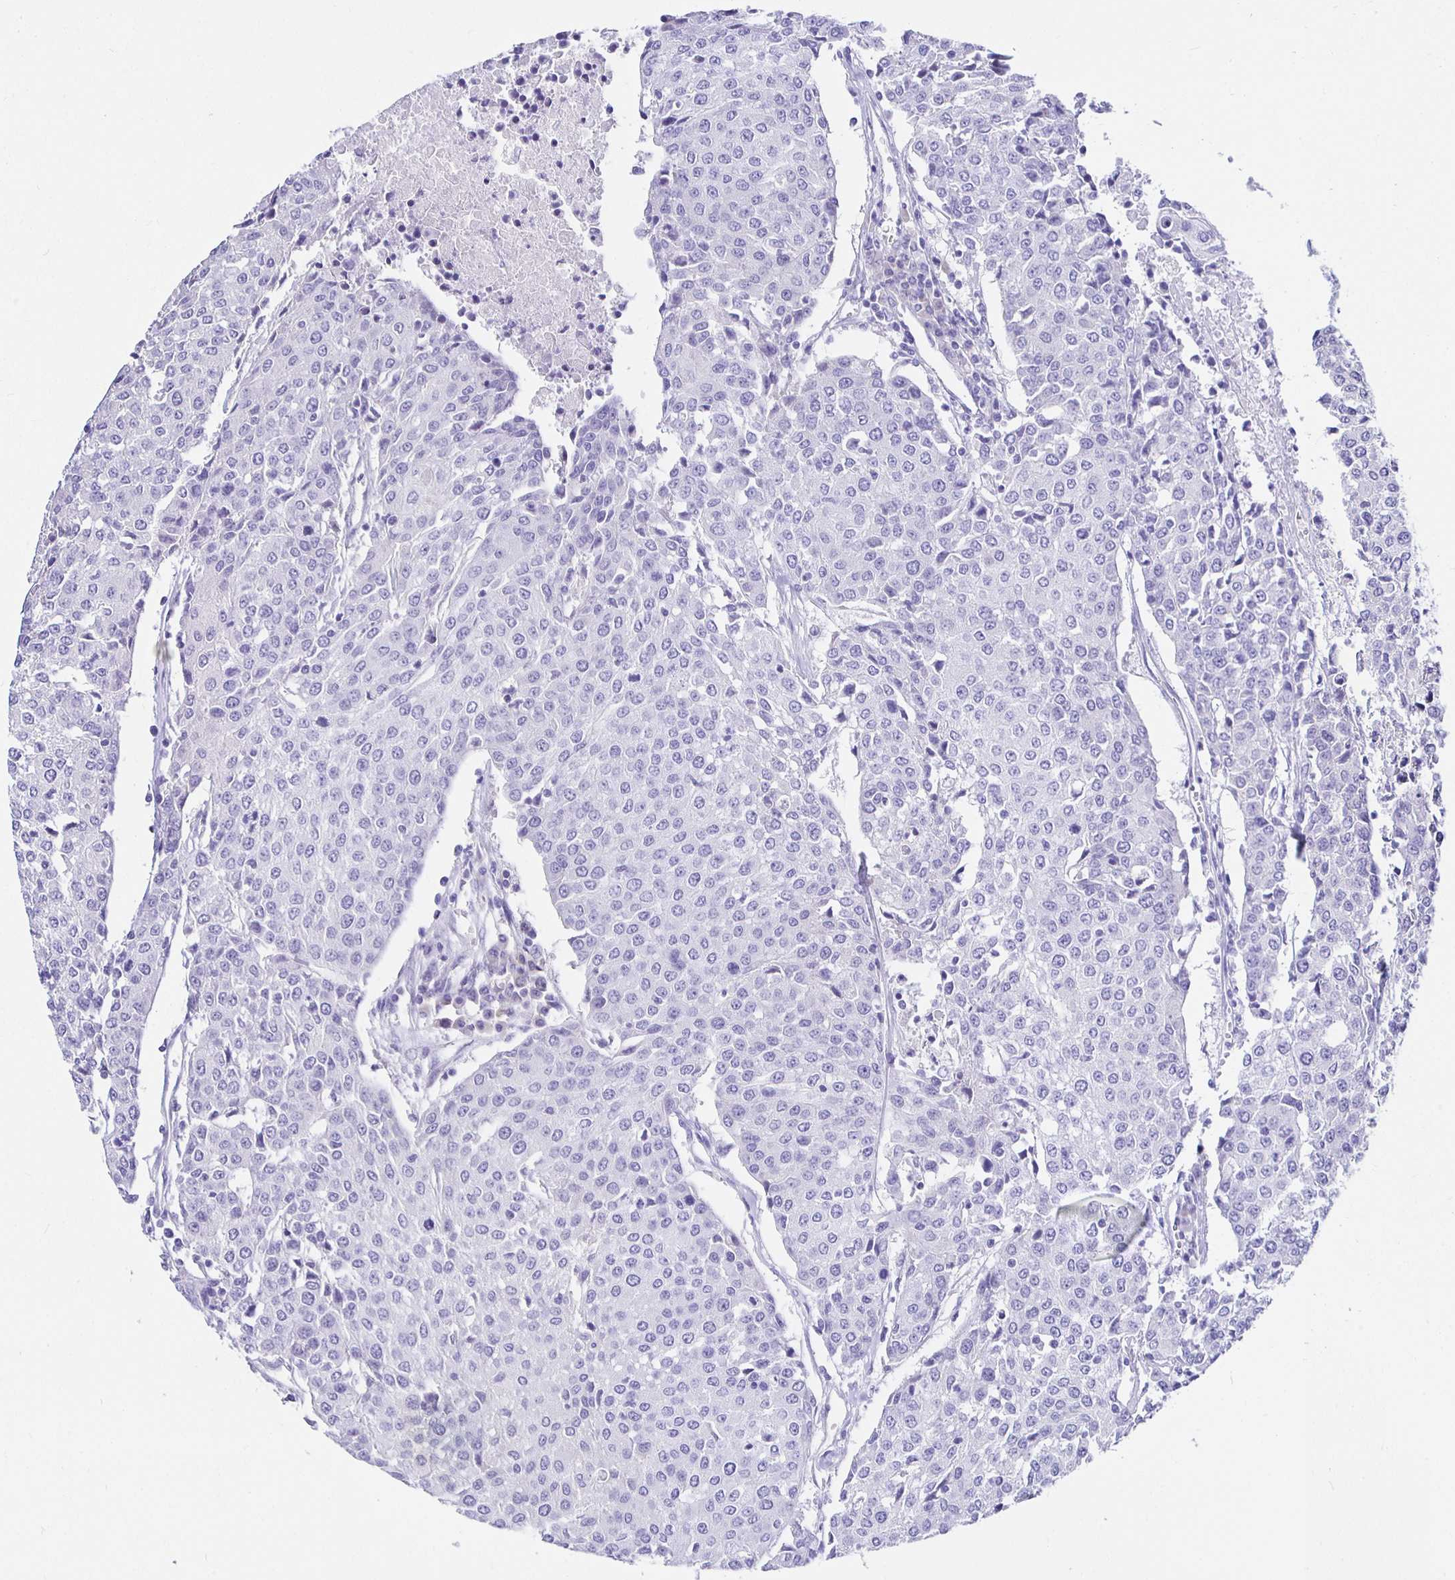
{"staining": {"intensity": "negative", "quantity": "none", "location": "none"}, "tissue": "urothelial cancer", "cell_type": "Tumor cells", "image_type": "cancer", "snomed": [{"axis": "morphology", "description": "Urothelial carcinoma, High grade"}, {"axis": "topography", "description": "Urinary bladder"}], "caption": "An IHC micrograph of high-grade urothelial carcinoma is shown. There is no staining in tumor cells of high-grade urothelial carcinoma.", "gene": "UMOD", "patient": {"sex": "female", "age": 85}}